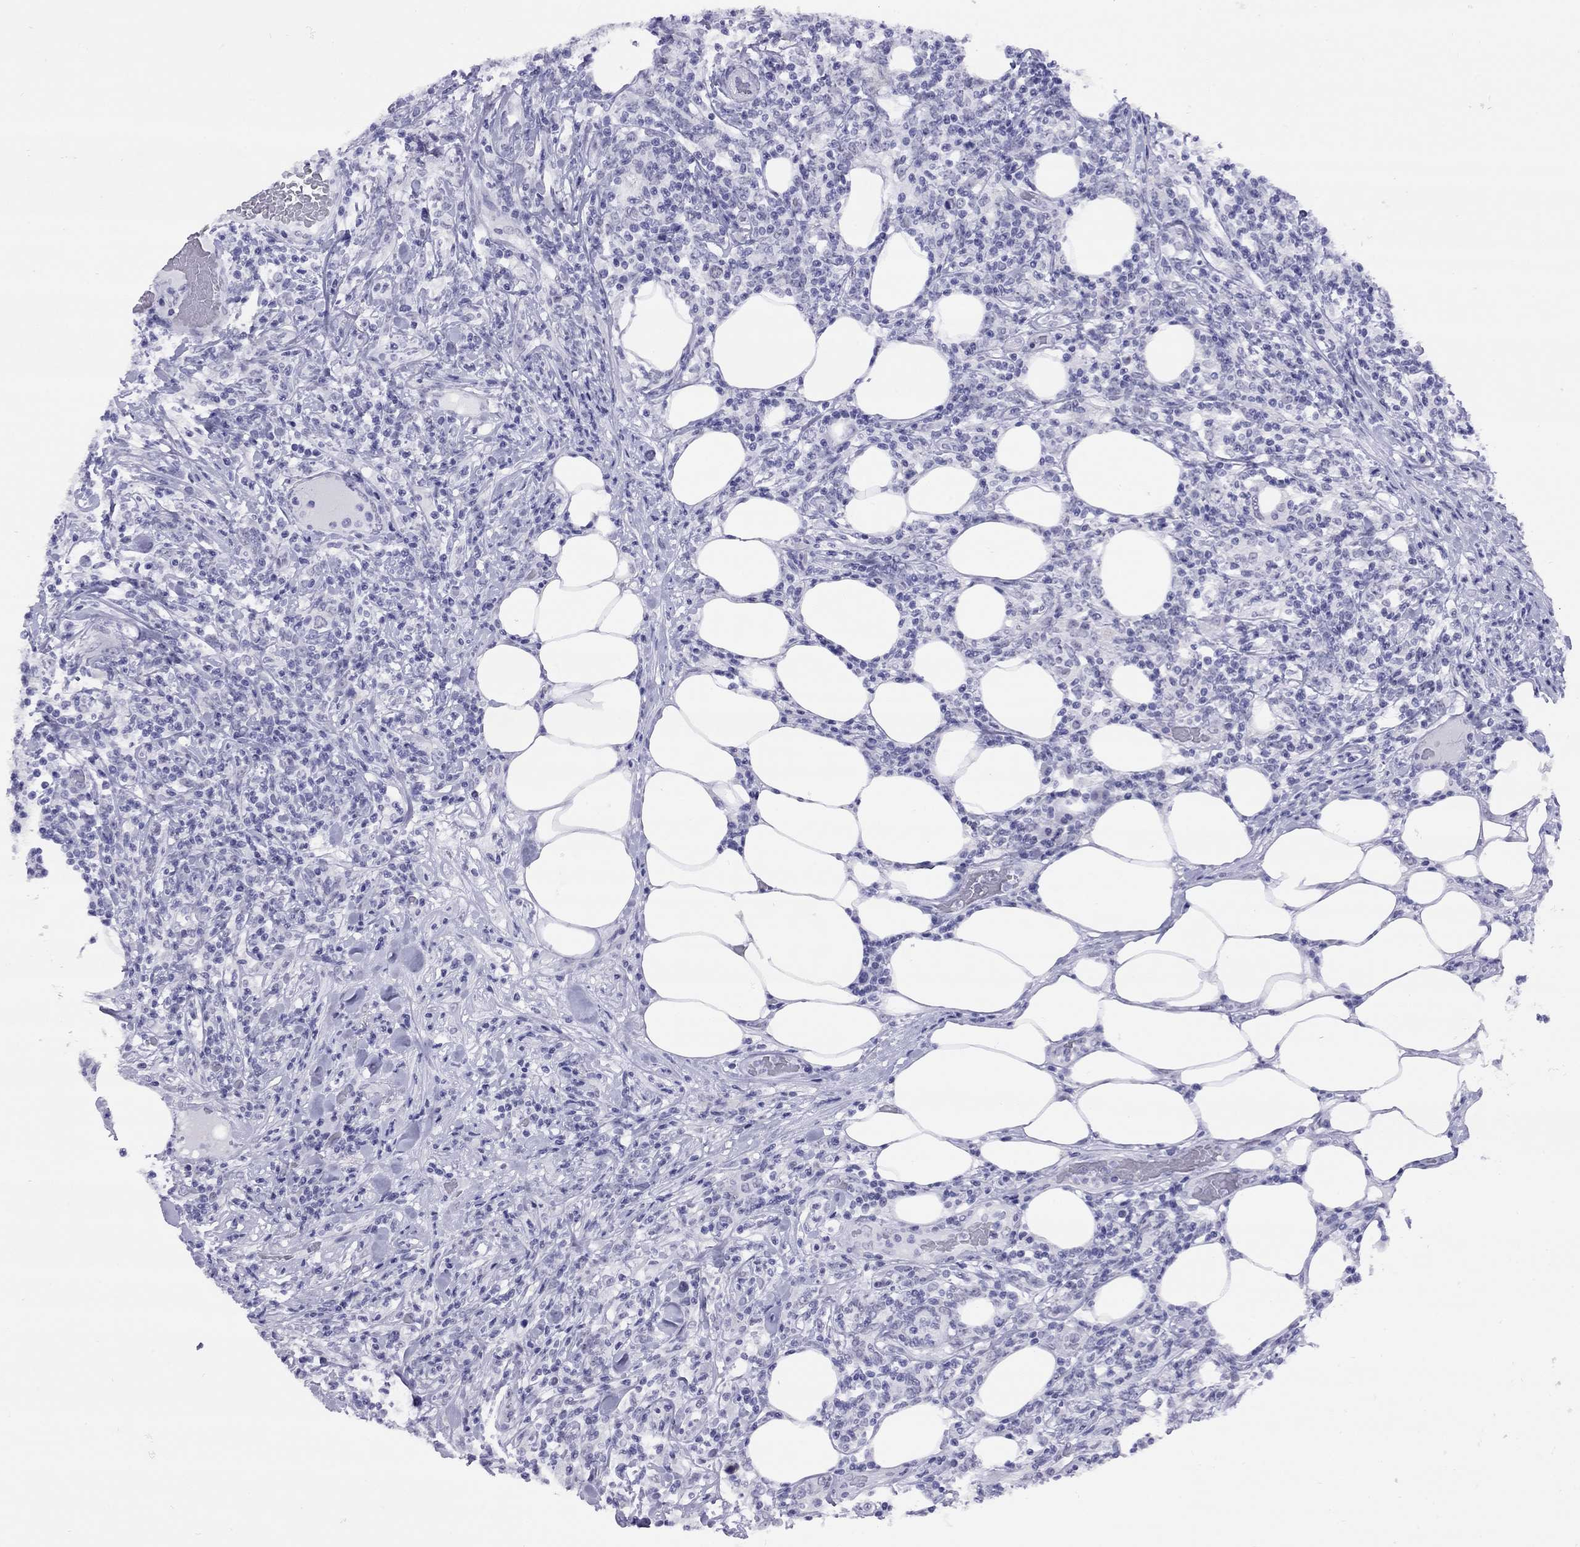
{"staining": {"intensity": "negative", "quantity": "none", "location": "none"}, "tissue": "lymphoma", "cell_type": "Tumor cells", "image_type": "cancer", "snomed": [{"axis": "morphology", "description": "Malignant lymphoma, non-Hodgkin's type, High grade"}, {"axis": "topography", "description": "Lymph node"}], "caption": "The histopathology image displays no staining of tumor cells in high-grade malignant lymphoma, non-Hodgkin's type.", "gene": "LYAR", "patient": {"sex": "female", "age": 84}}